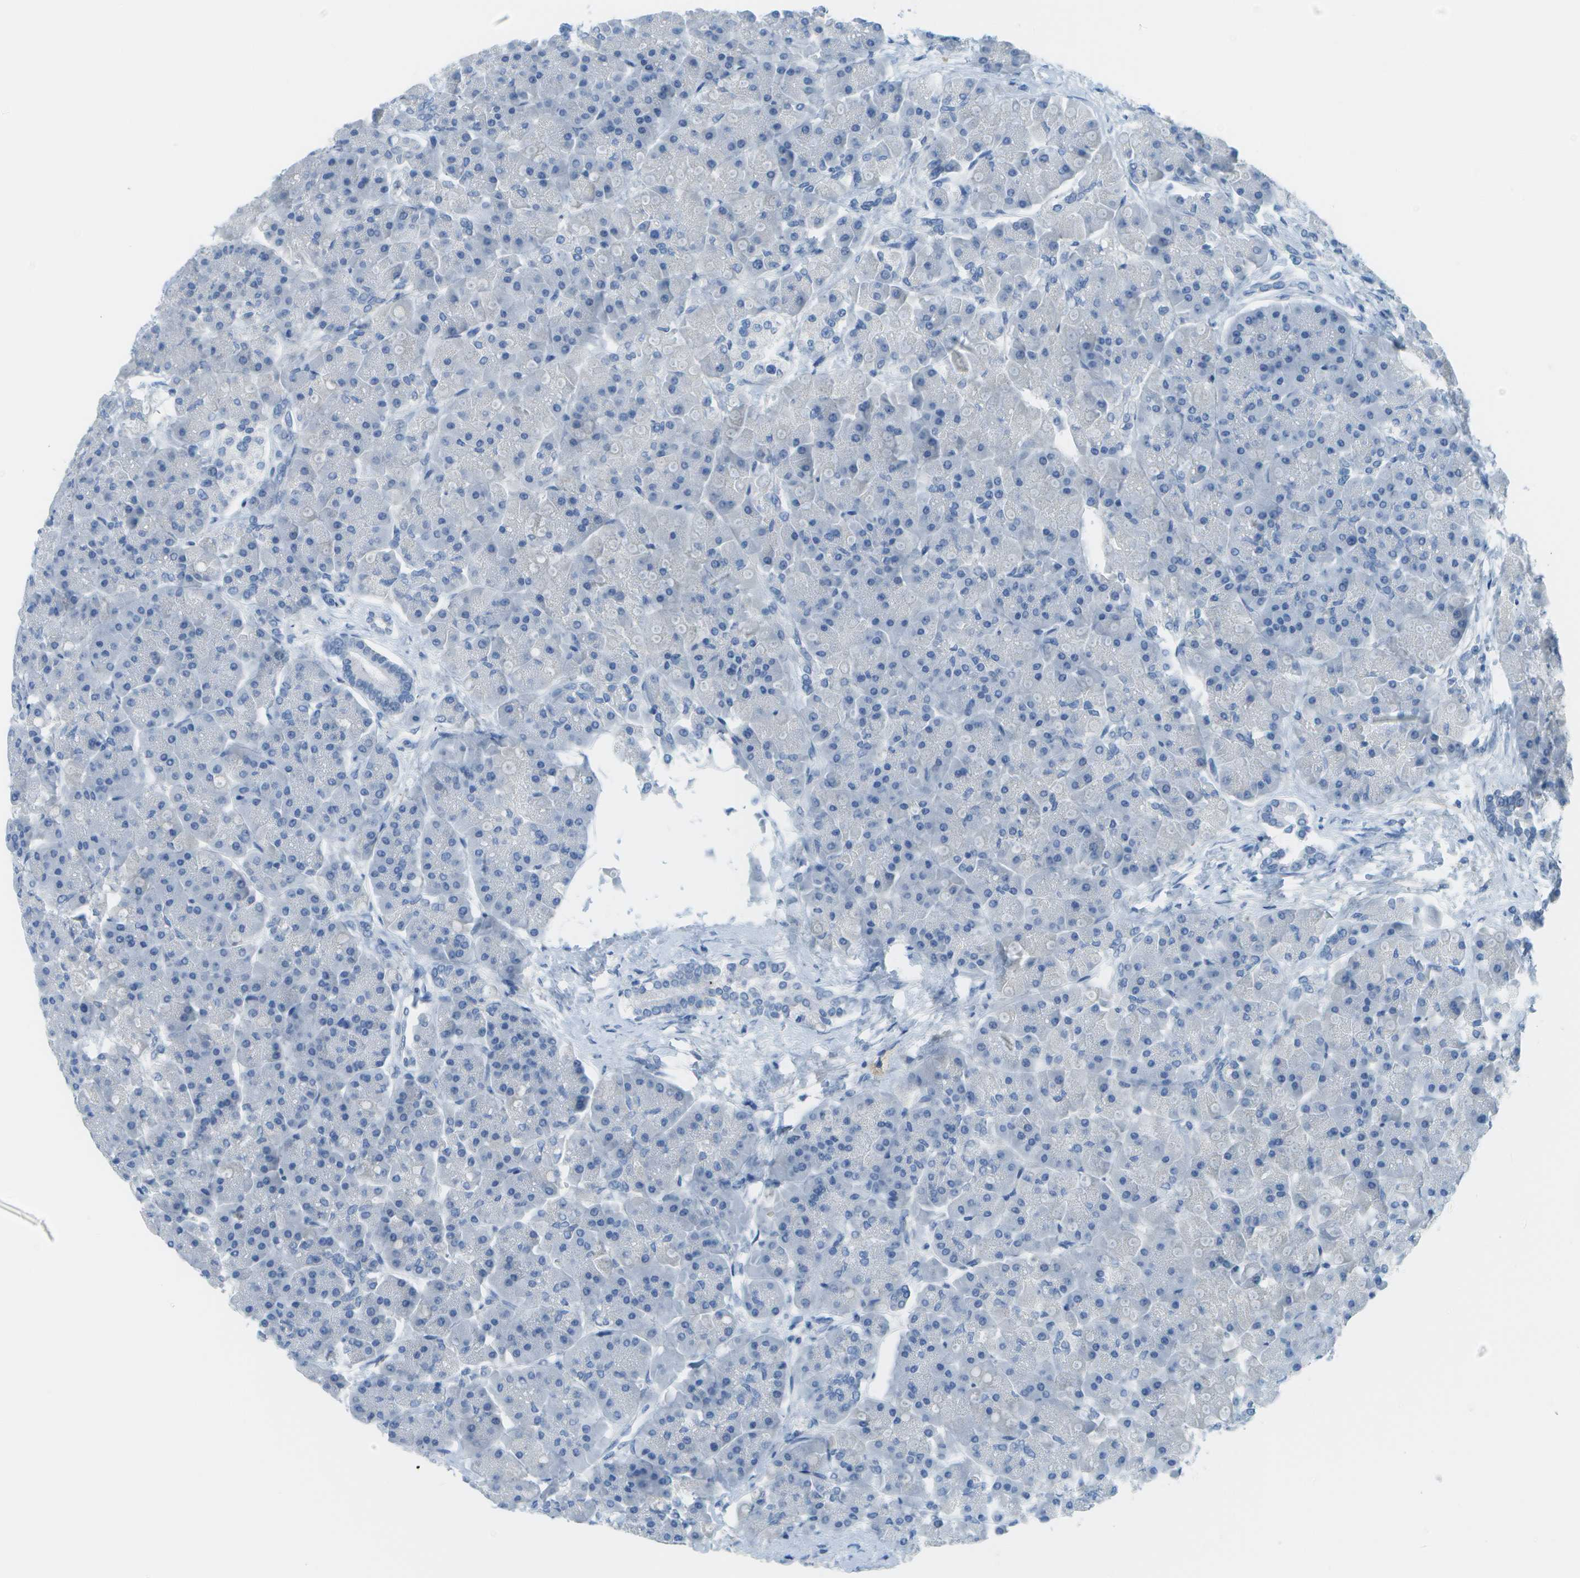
{"staining": {"intensity": "negative", "quantity": "none", "location": "none"}, "tissue": "pancreas", "cell_type": "Exocrine glandular cells", "image_type": "normal", "snomed": [{"axis": "morphology", "description": "Normal tissue, NOS"}, {"axis": "topography", "description": "Pancreas"}], "caption": "High power microscopy histopathology image of an immunohistochemistry image of benign pancreas, revealing no significant staining in exocrine glandular cells.", "gene": "C1S", "patient": {"sex": "female", "age": 70}}